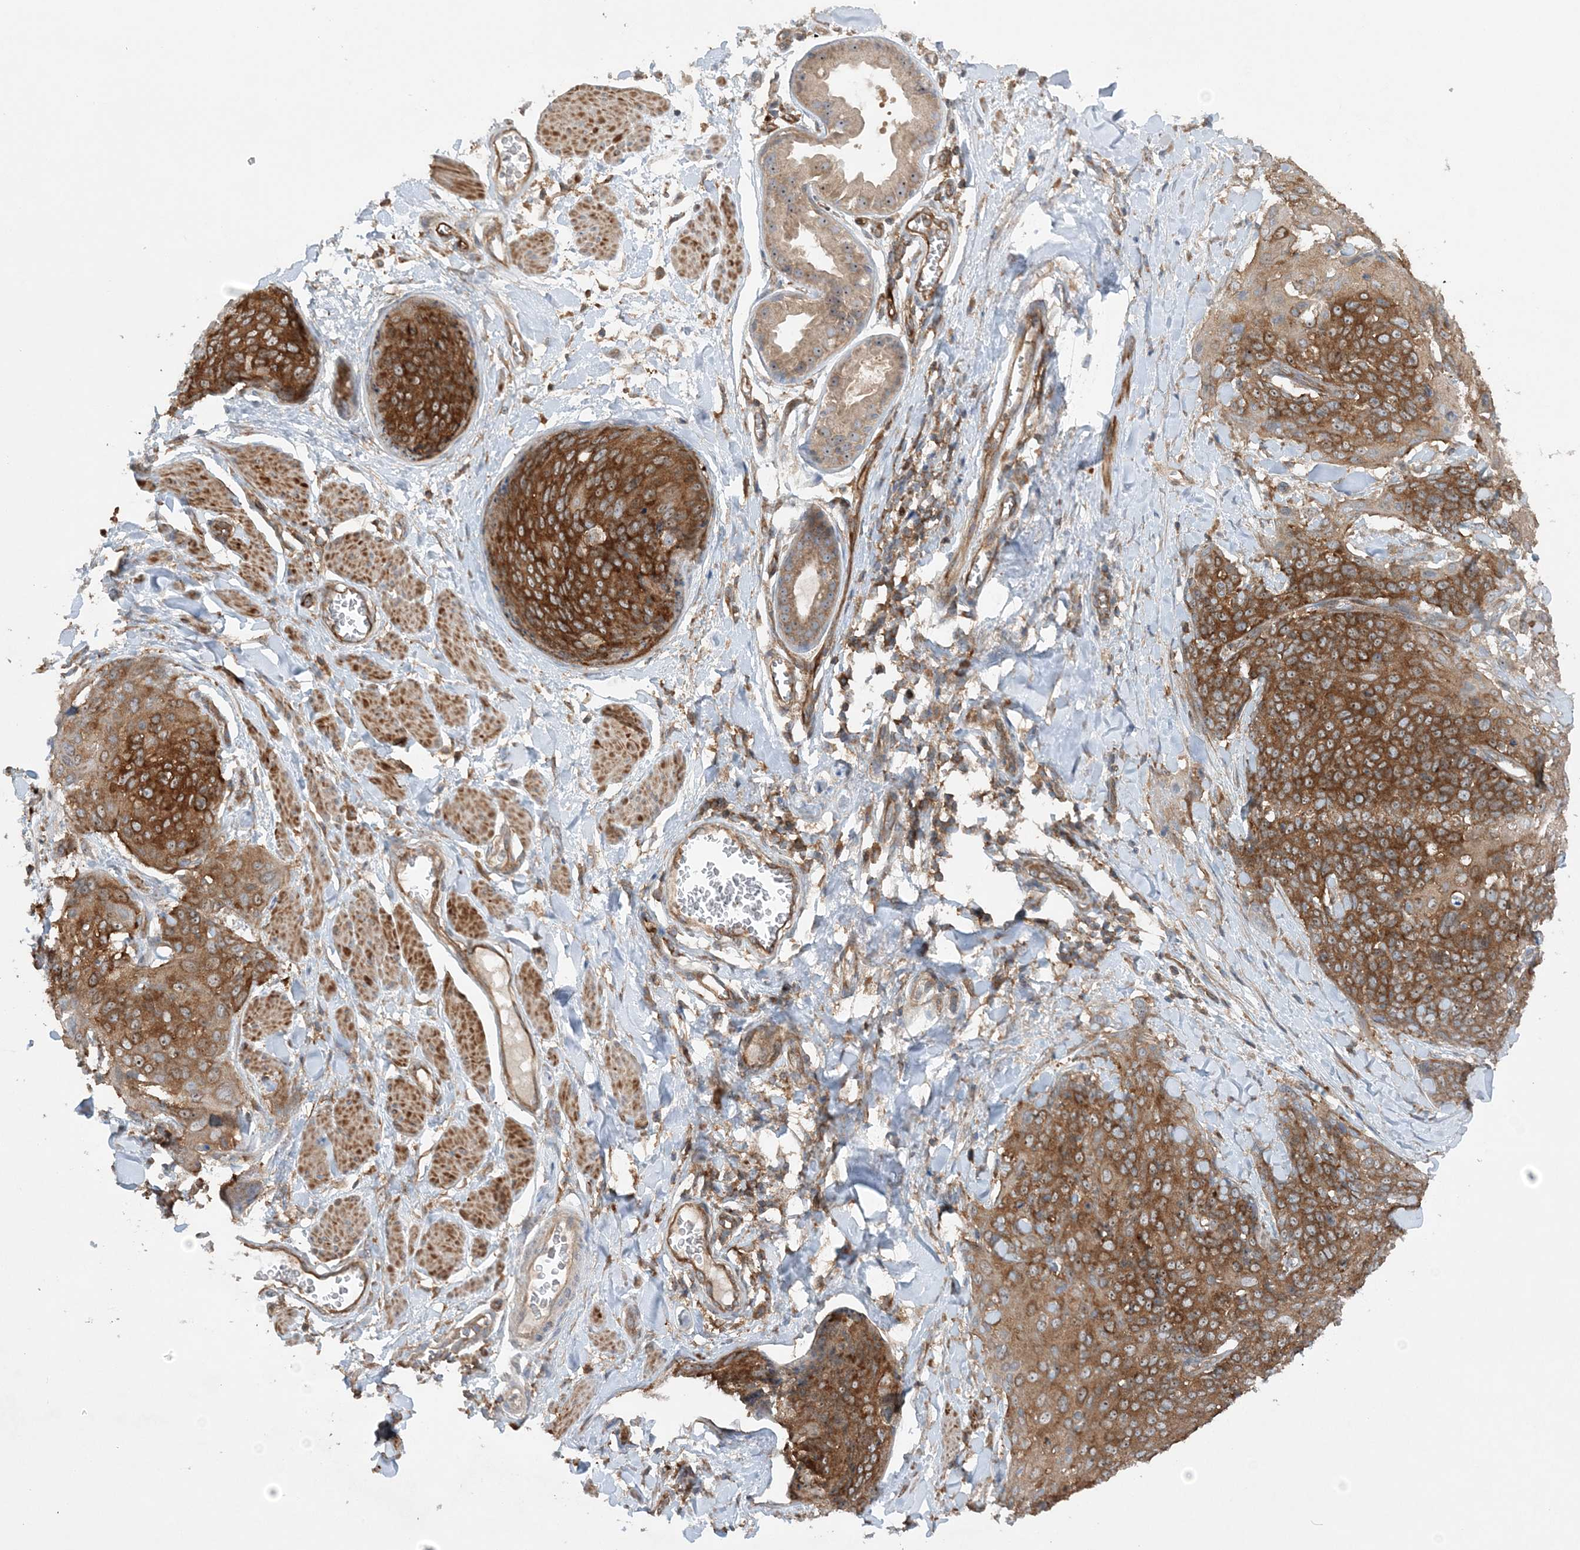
{"staining": {"intensity": "moderate", "quantity": ">75%", "location": "cytoplasmic/membranous"}, "tissue": "skin cancer", "cell_type": "Tumor cells", "image_type": "cancer", "snomed": [{"axis": "morphology", "description": "Squamous cell carcinoma, NOS"}, {"axis": "topography", "description": "Skin"}, {"axis": "topography", "description": "Vulva"}], "caption": "A high-resolution image shows immunohistochemistry (IHC) staining of skin cancer (squamous cell carcinoma), which displays moderate cytoplasmic/membranous expression in about >75% of tumor cells.", "gene": "ACAP2", "patient": {"sex": "female", "age": 85}}